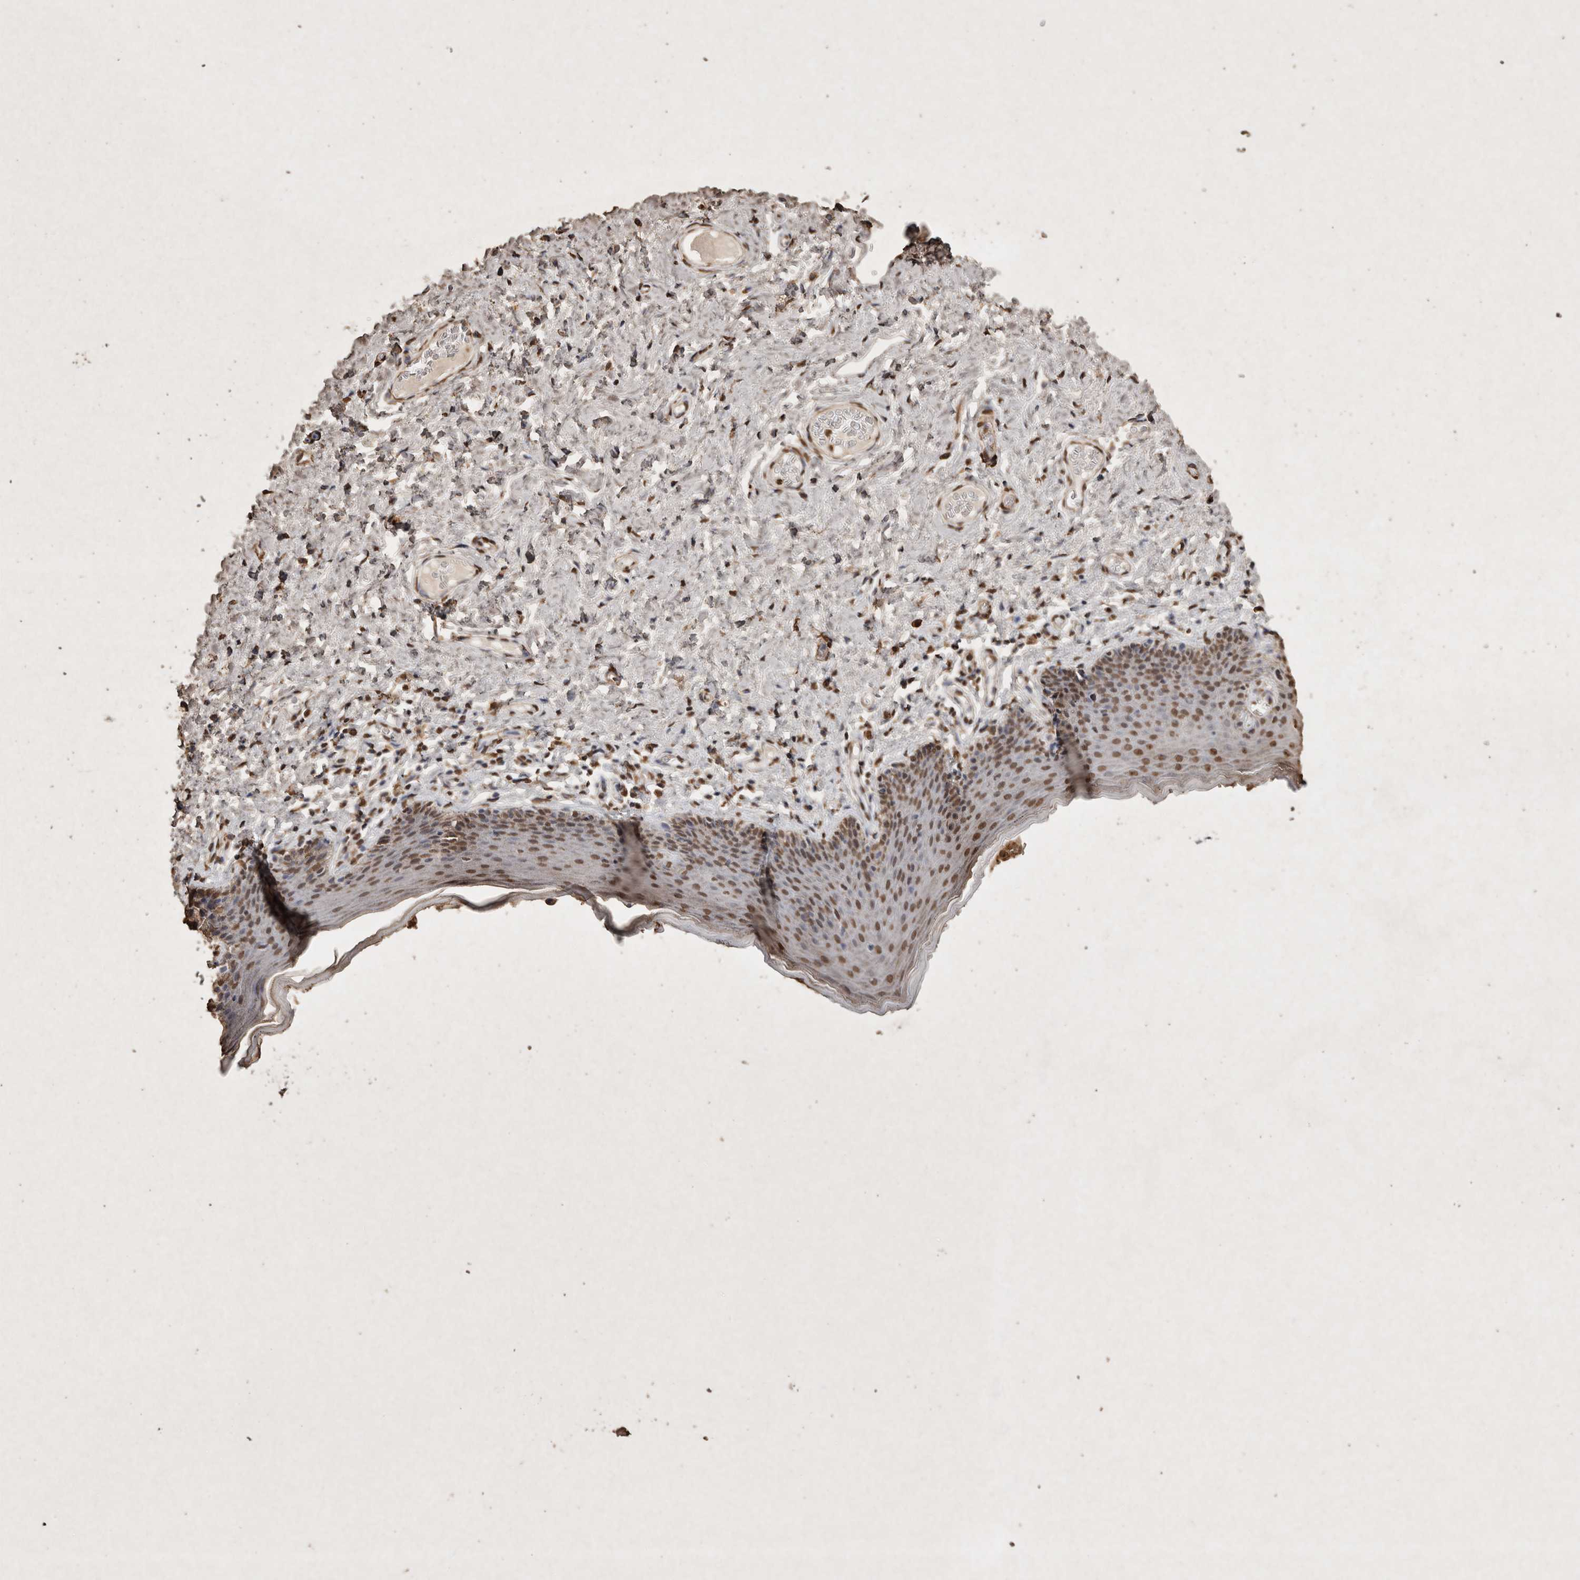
{"staining": {"intensity": "moderate", "quantity": ">75%", "location": "nuclear"}, "tissue": "skin", "cell_type": "Epidermal cells", "image_type": "normal", "snomed": [{"axis": "morphology", "description": "Normal tissue, NOS"}, {"axis": "topography", "description": "Vulva"}], "caption": "Protein analysis of benign skin displays moderate nuclear expression in about >75% of epidermal cells.", "gene": "FSTL3", "patient": {"sex": "female", "age": 66}}